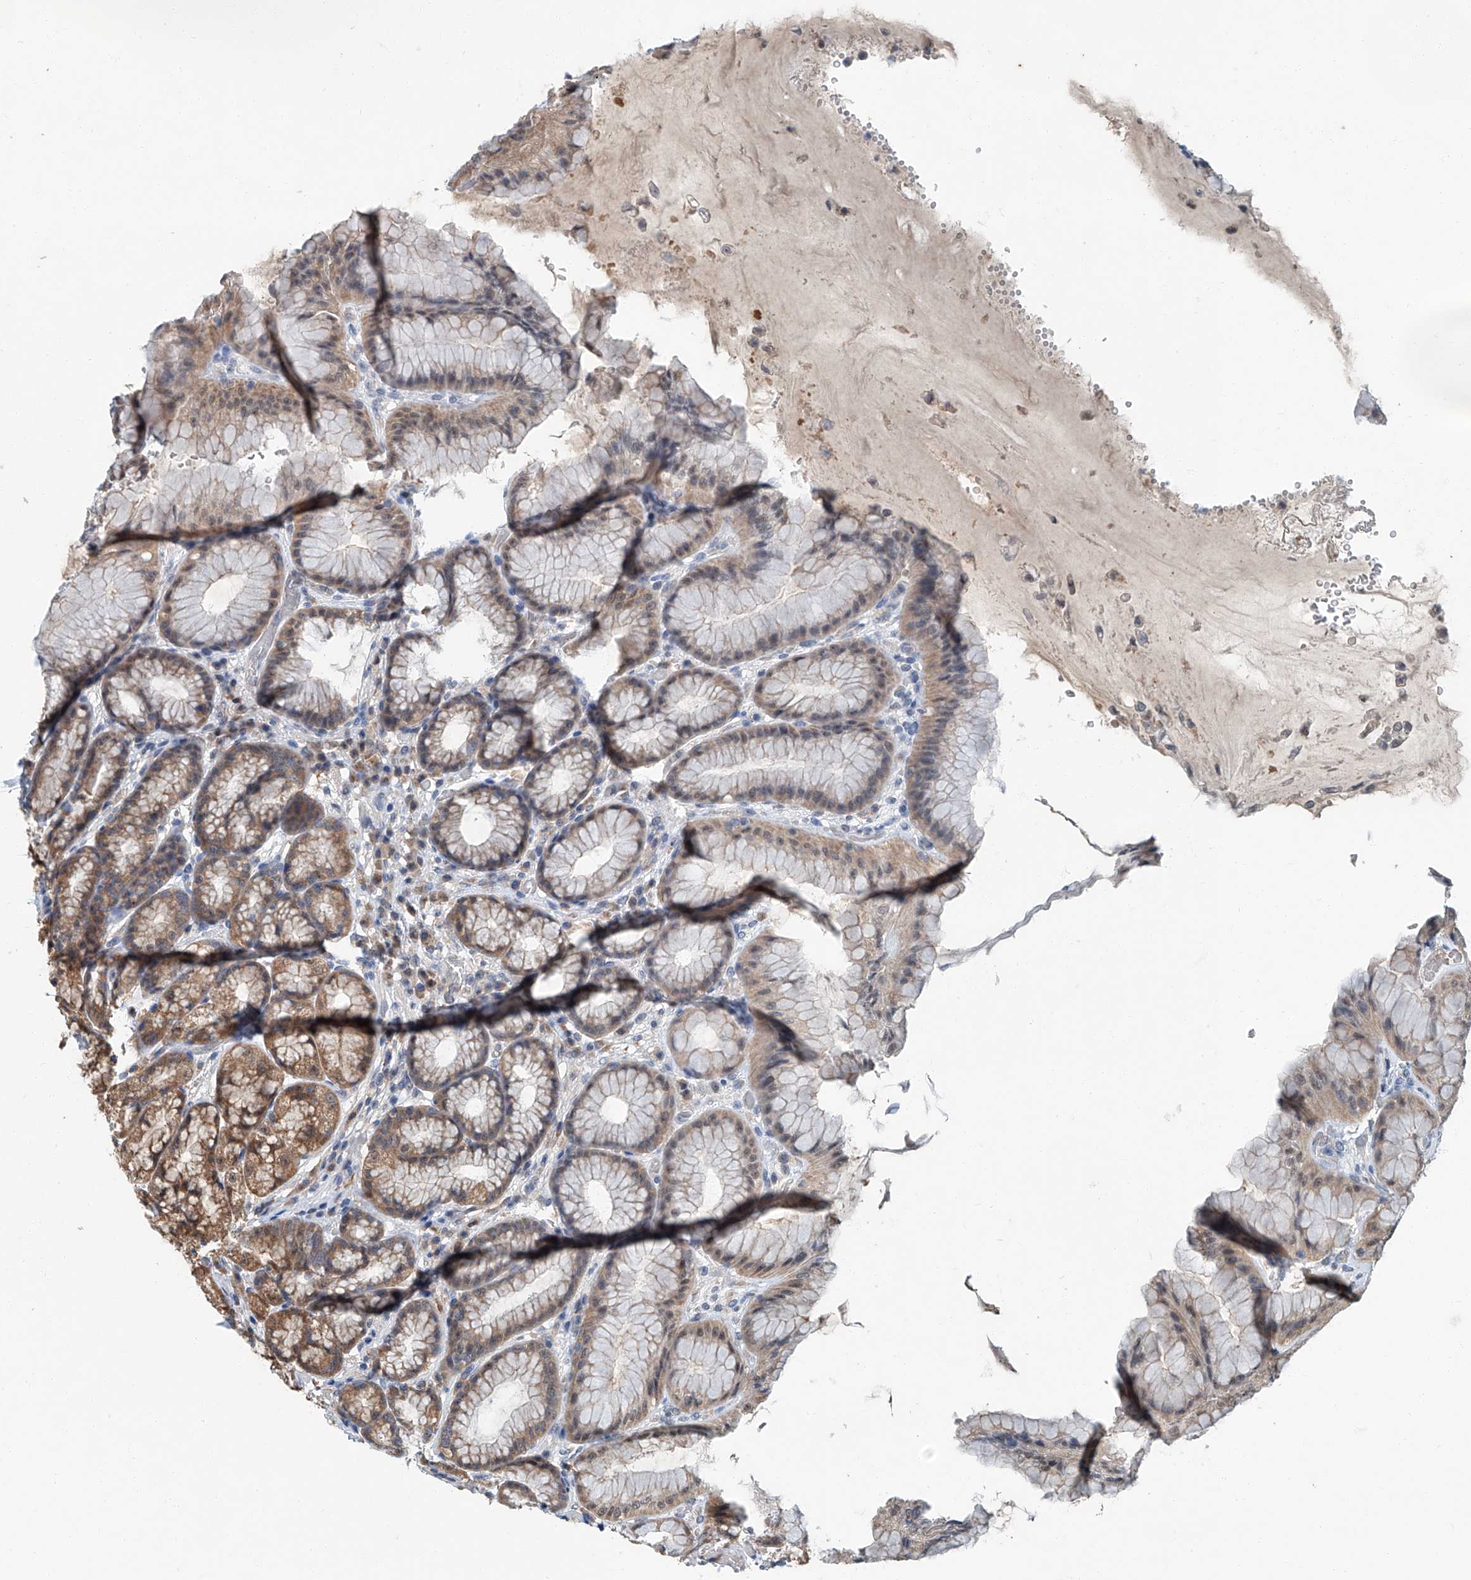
{"staining": {"intensity": "moderate", "quantity": "25%-75%", "location": "cytoplasmic/membranous"}, "tissue": "stomach", "cell_type": "Glandular cells", "image_type": "normal", "snomed": [{"axis": "morphology", "description": "Normal tissue, NOS"}, {"axis": "topography", "description": "Stomach"}], "caption": "A brown stain highlights moderate cytoplasmic/membranous positivity of a protein in glandular cells of normal human stomach. The staining is performed using DAB brown chromogen to label protein expression. The nuclei are counter-stained blue using hematoxylin.", "gene": "CLK1", "patient": {"sex": "male", "age": 57}}